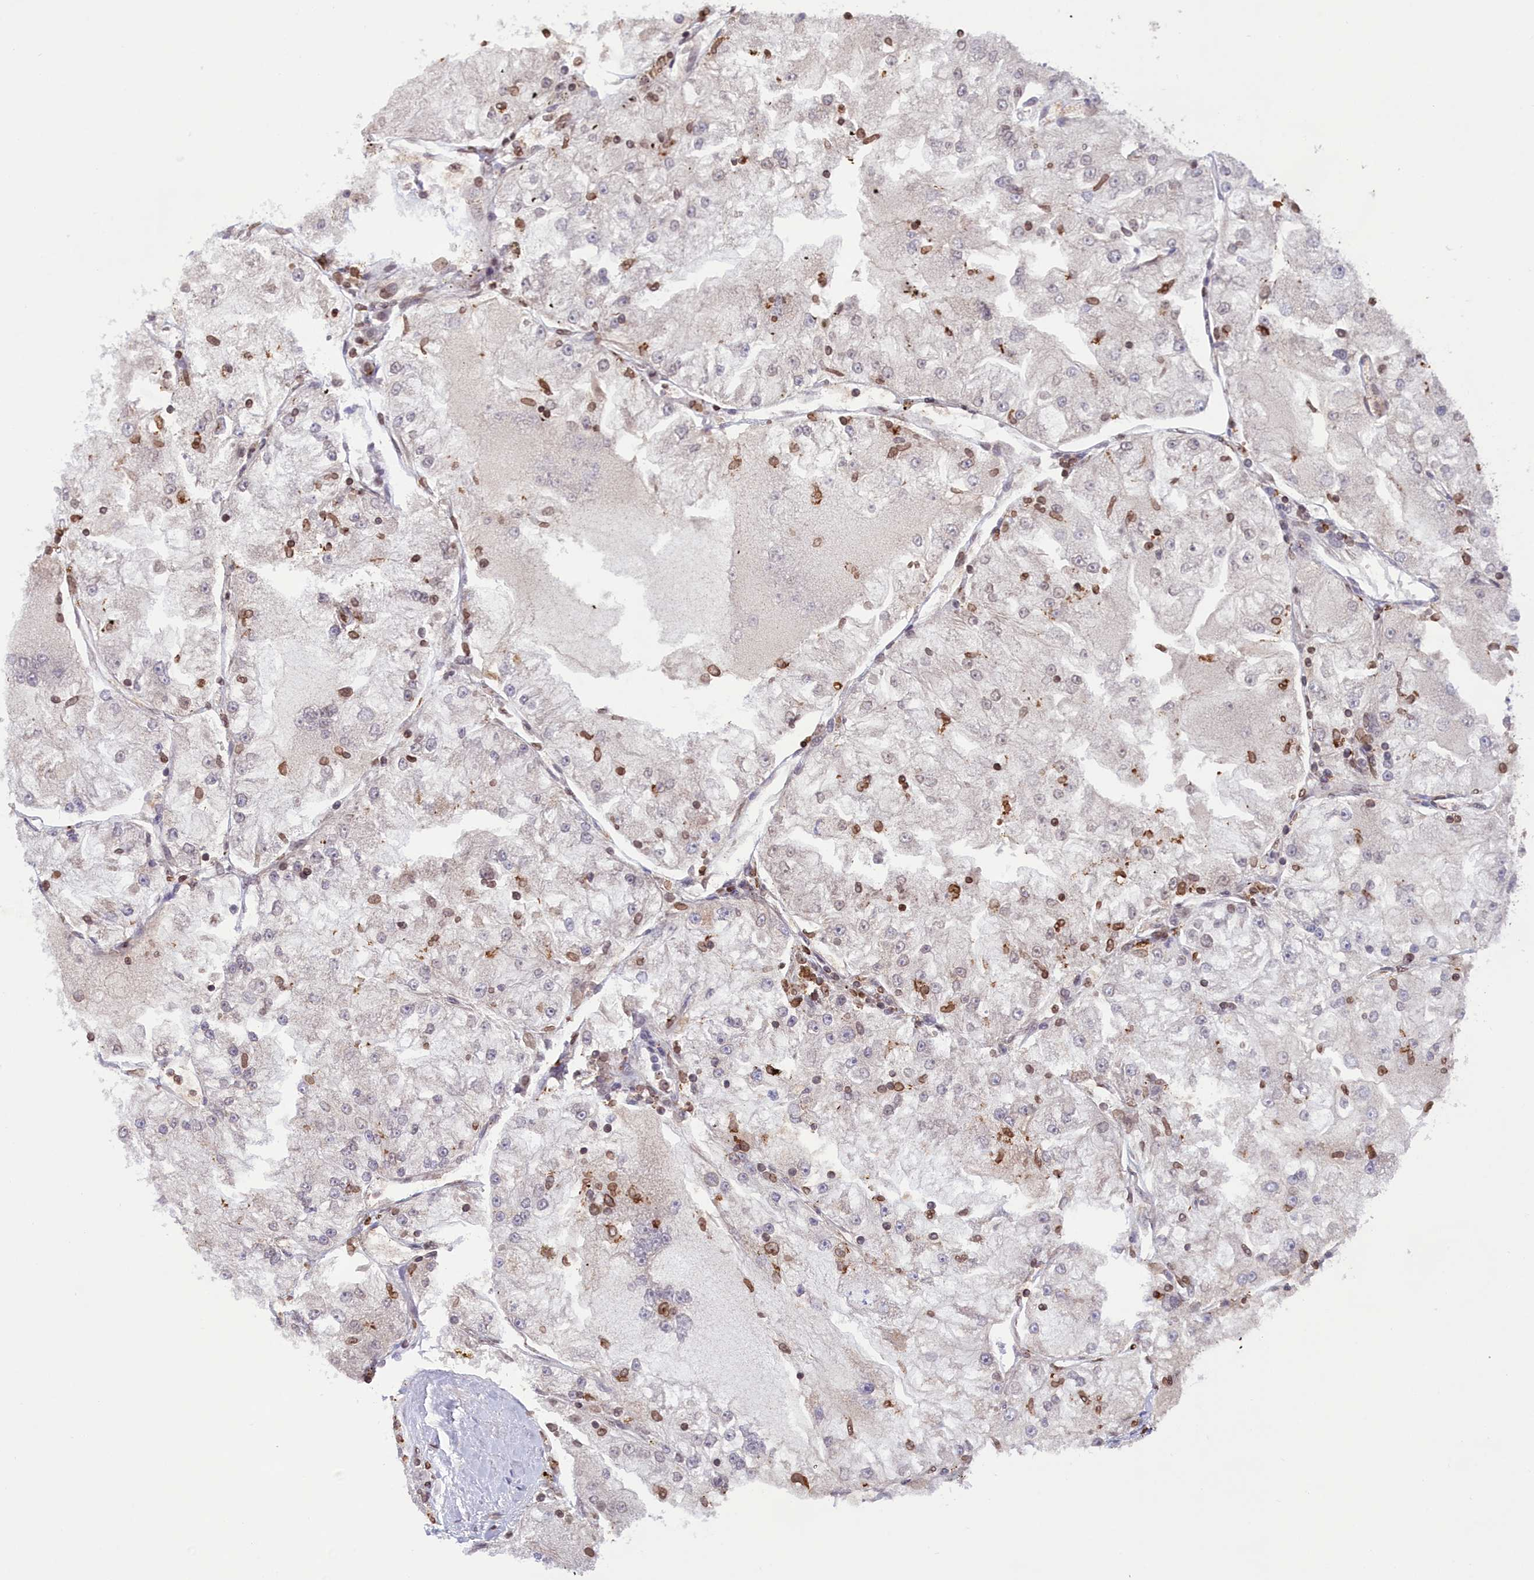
{"staining": {"intensity": "negative", "quantity": "none", "location": "none"}, "tissue": "renal cancer", "cell_type": "Tumor cells", "image_type": "cancer", "snomed": [{"axis": "morphology", "description": "Adenocarcinoma, NOS"}, {"axis": "topography", "description": "Kidney"}], "caption": "The immunohistochemistry (IHC) photomicrograph has no significant positivity in tumor cells of renal cancer tissue.", "gene": "PKHD1L1", "patient": {"sex": "female", "age": 72}}